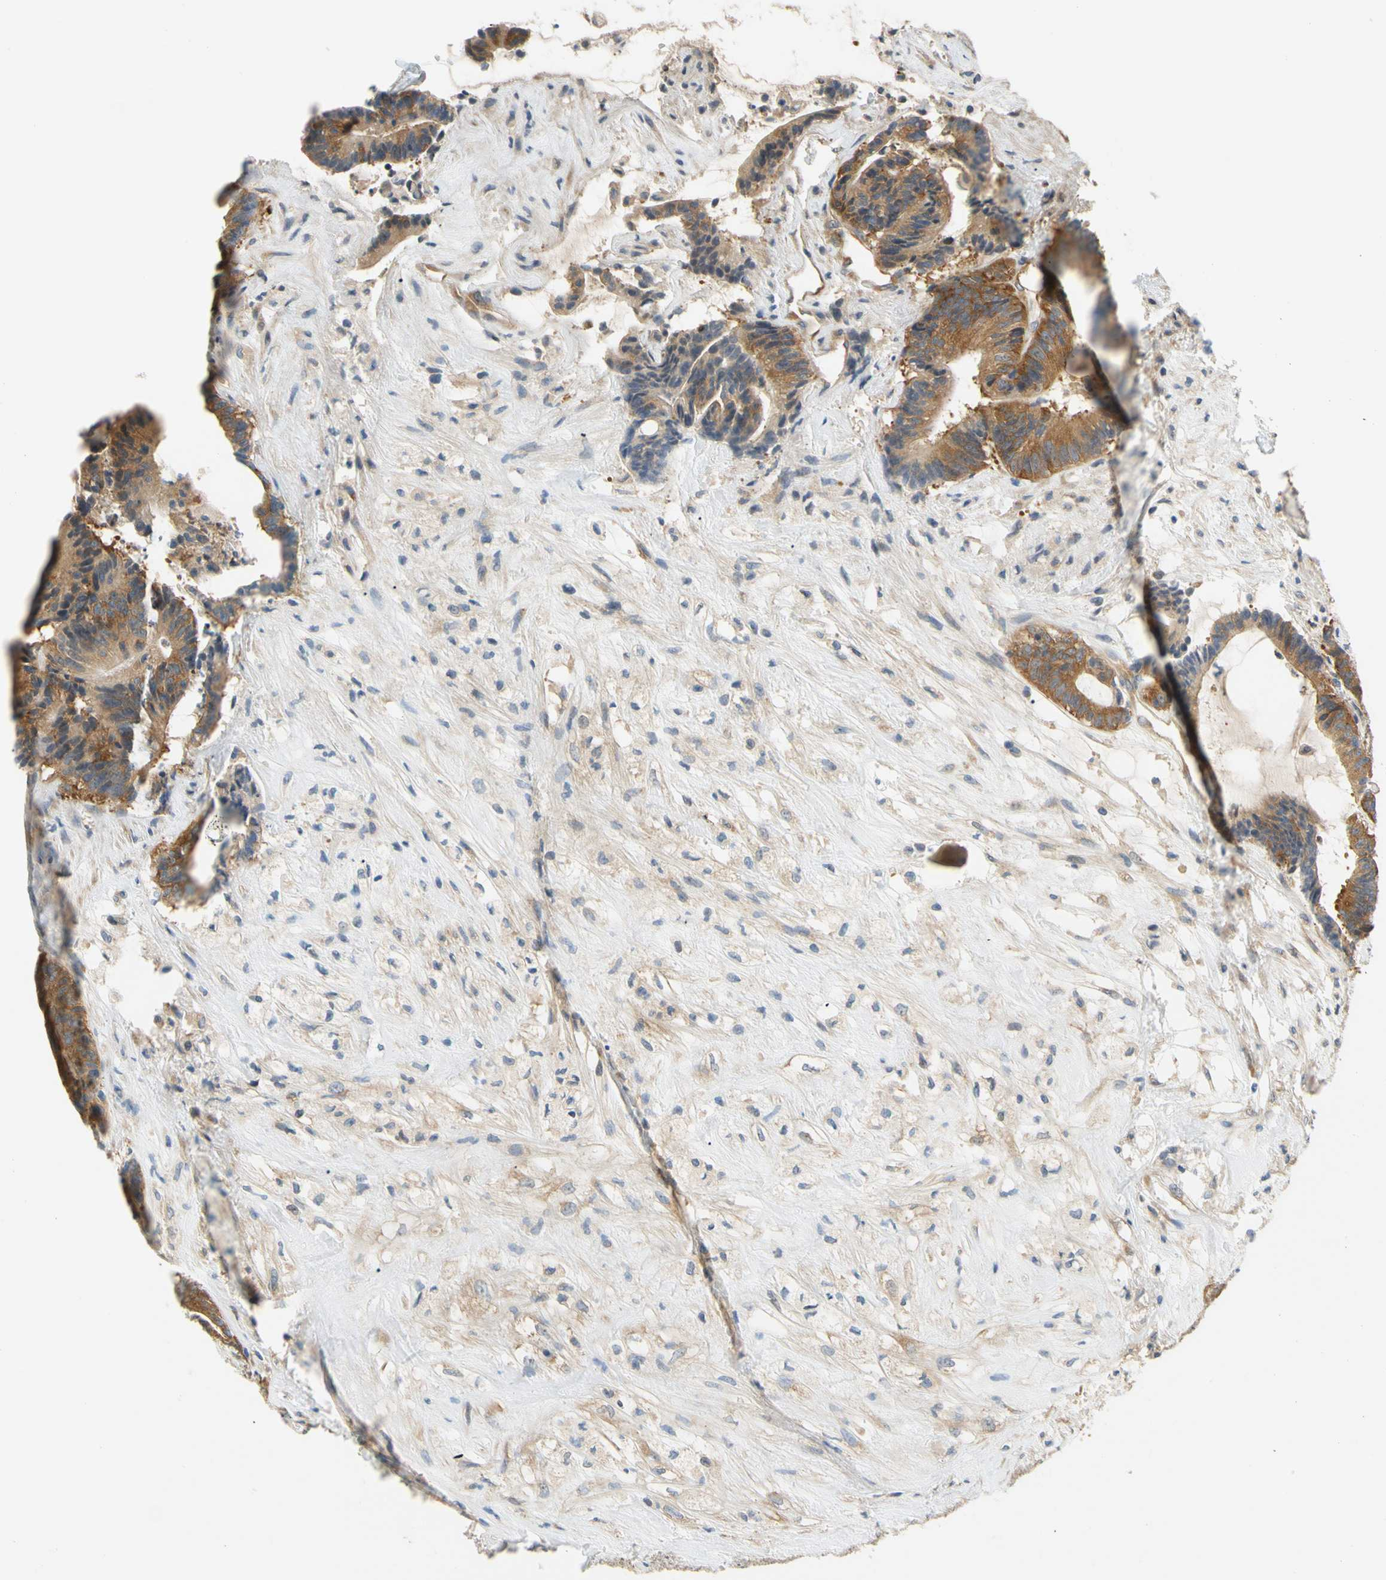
{"staining": {"intensity": "moderate", "quantity": ">75%", "location": "cytoplasmic/membranous"}, "tissue": "colorectal cancer", "cell_type": "Tumor cells", "image_type": "cancer", "snomed": [{"axis": "morphology", "description": "Adenocarcinoma, NOS"}, {"axis": "topography", "description": "Colon"}], "caption": "Colorectal cancer tissue displays moderate cytoplasmic/membranous expression in approximately >75% of tumor cells", "gene": "LRRC47", "patient": {"sex": "female", "age": 84}}